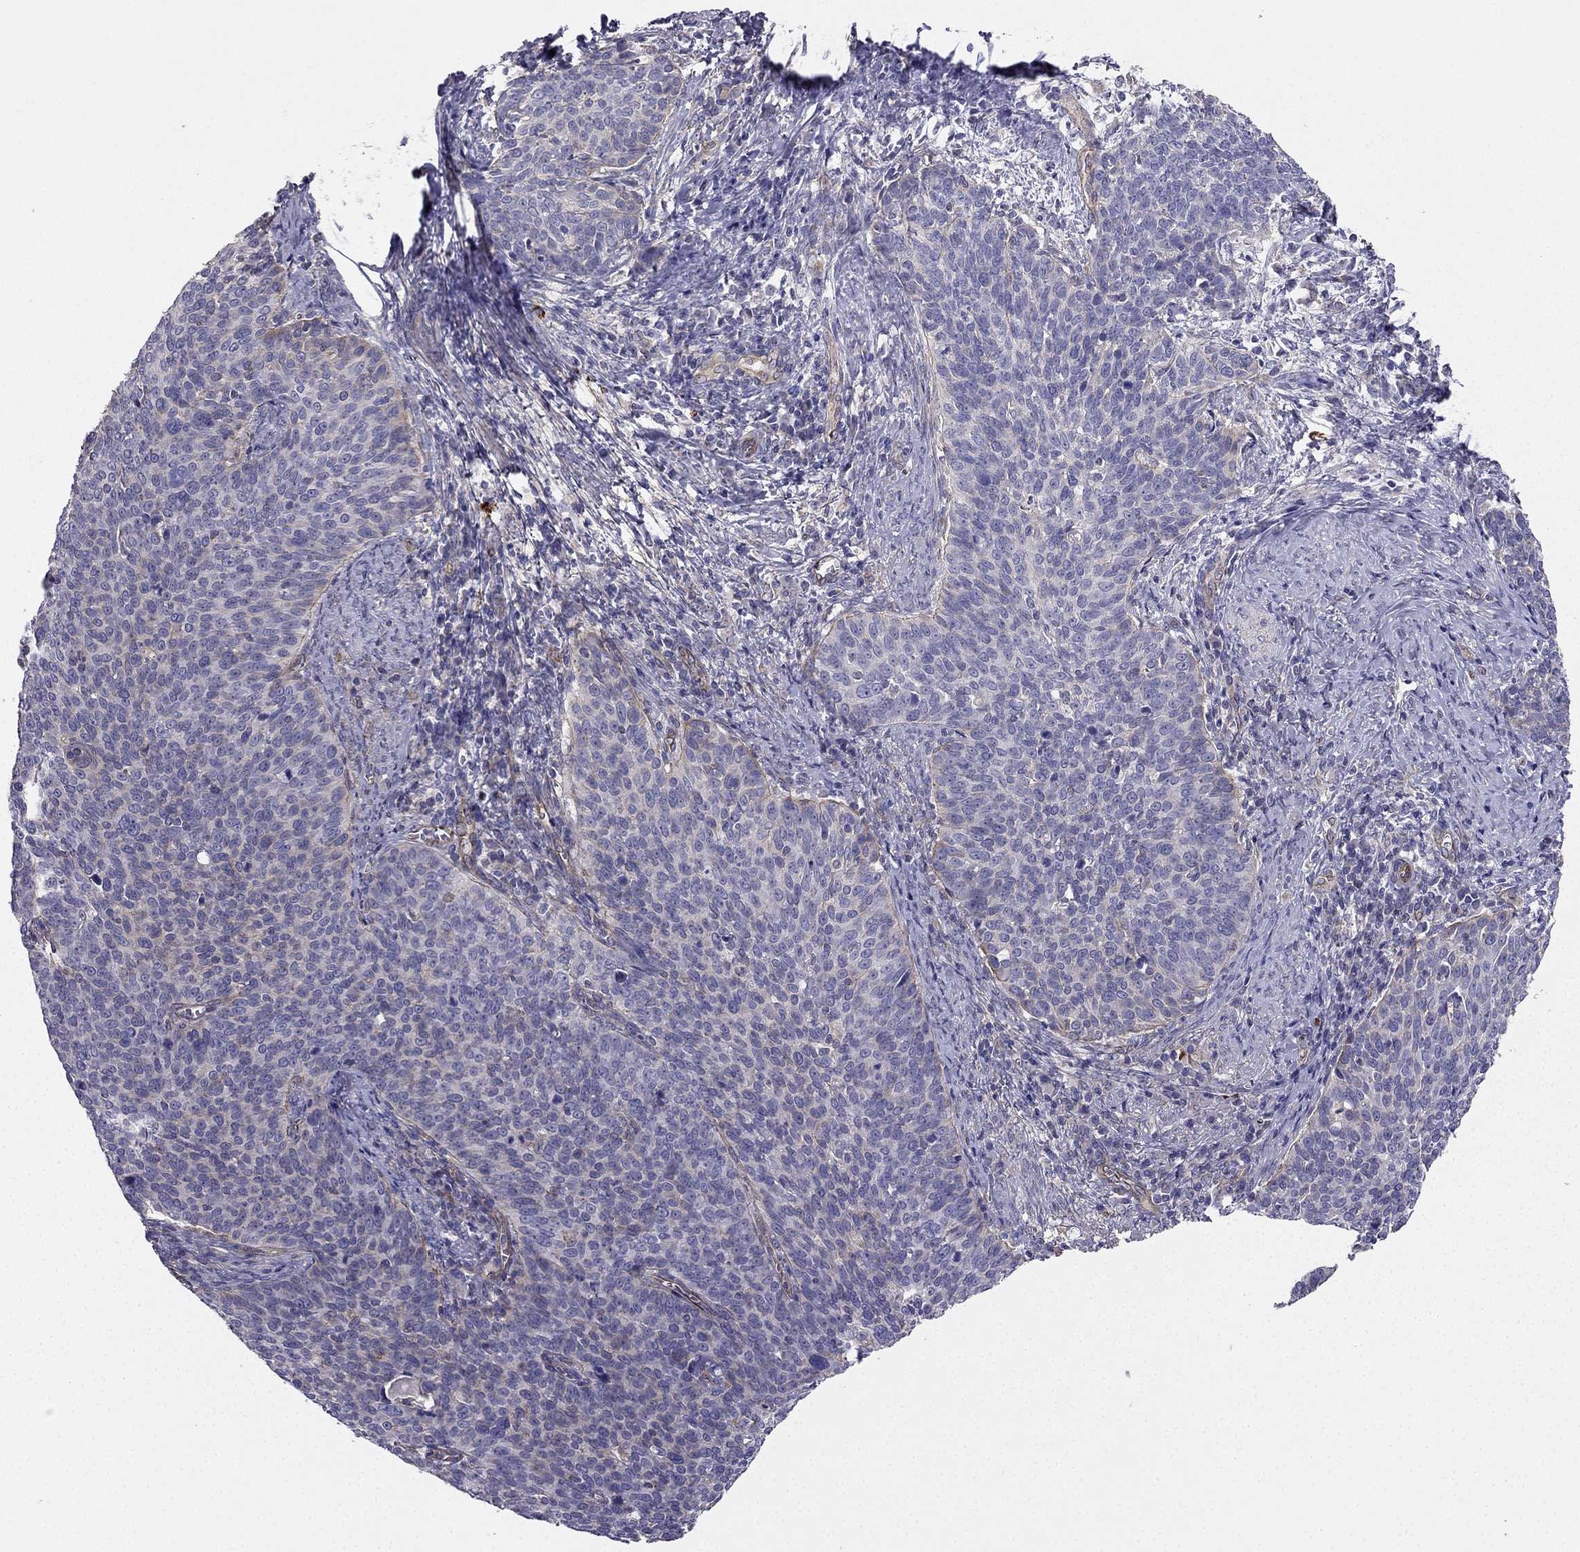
{"staining": {"intensity": "weak", "quantity": "<25%", "location": "cytoplasmic/membranous"}, "tissue": "cervical cancer", "cell_type": "Tumor cells", "image_type": "cancer", "snomed": [{"axis": "morphology", "description": "Normal tissue, NOS"}, {"axis": "morphology", "description": "Squamous cell carcinoma, NOS"}, {"axis": "topography", "description": "Cervix"}], "caption": "Tumor cells are negative for protein expression in human cervical squamous cell carcinoma.", "gene": "ENOX1", "patient": {"sex": "female", "age": 39}}